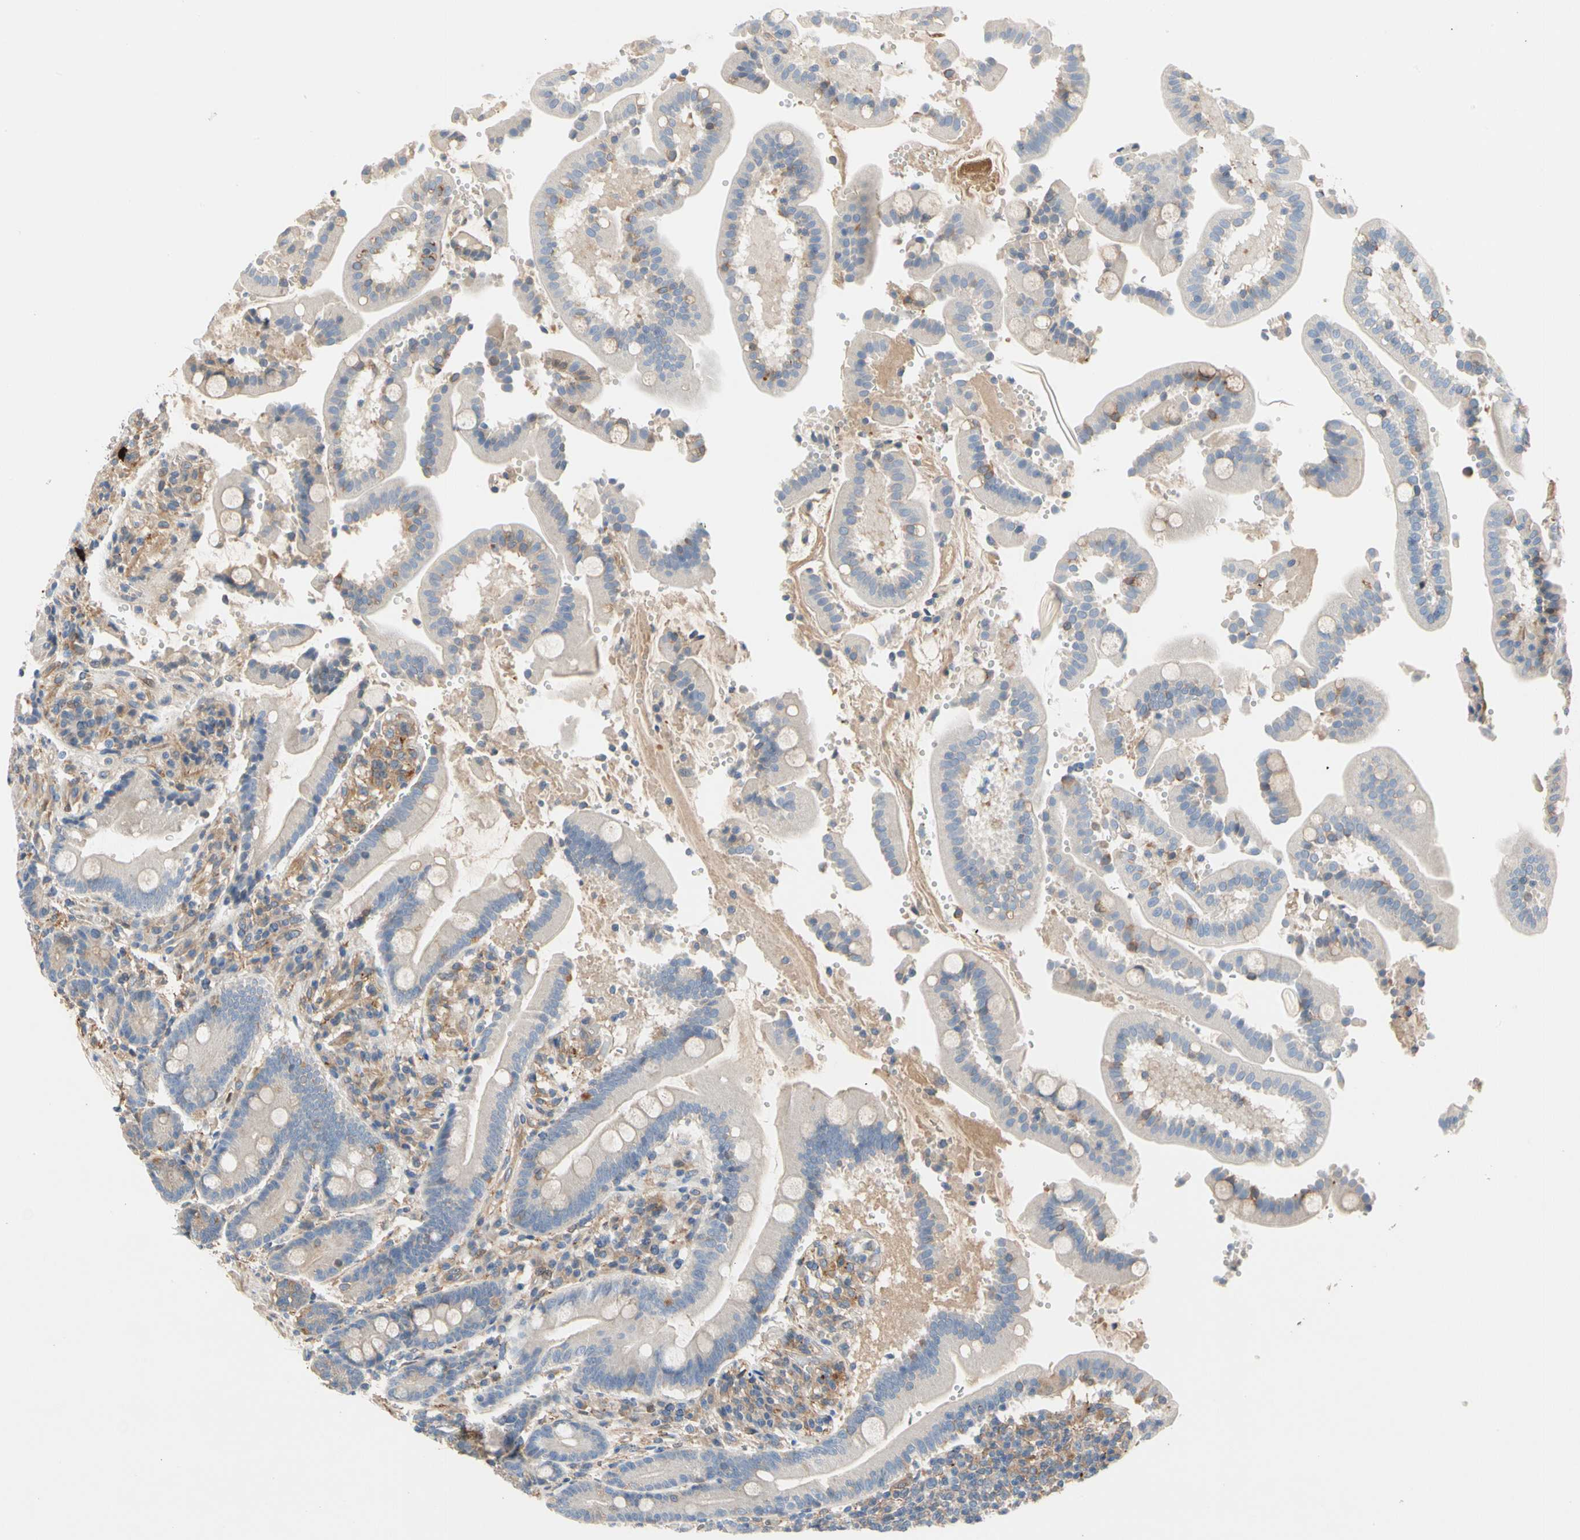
{"staining": {"intensity": "weak", "quantity": "25%-75%", "location": "cytoplasmic/membranous"}, "tissue": "duodenum", "cell_type": "Glandular cells", "image_type": "normal", "snomed": [{"axis": "morphology", "description": "Normal tissue, NOS"}, {"axis": "topography", "description": "Small intestine, NOS"}], "caption": "Protein staining of benign duodenum demonstrates weak cytoplasmic/membranous positivity in about 25%-75% of glandular cells. Nuclei are stained in blue.", "gene": "ENTREP3", "patient": {"sex": "female", "age": 71}}